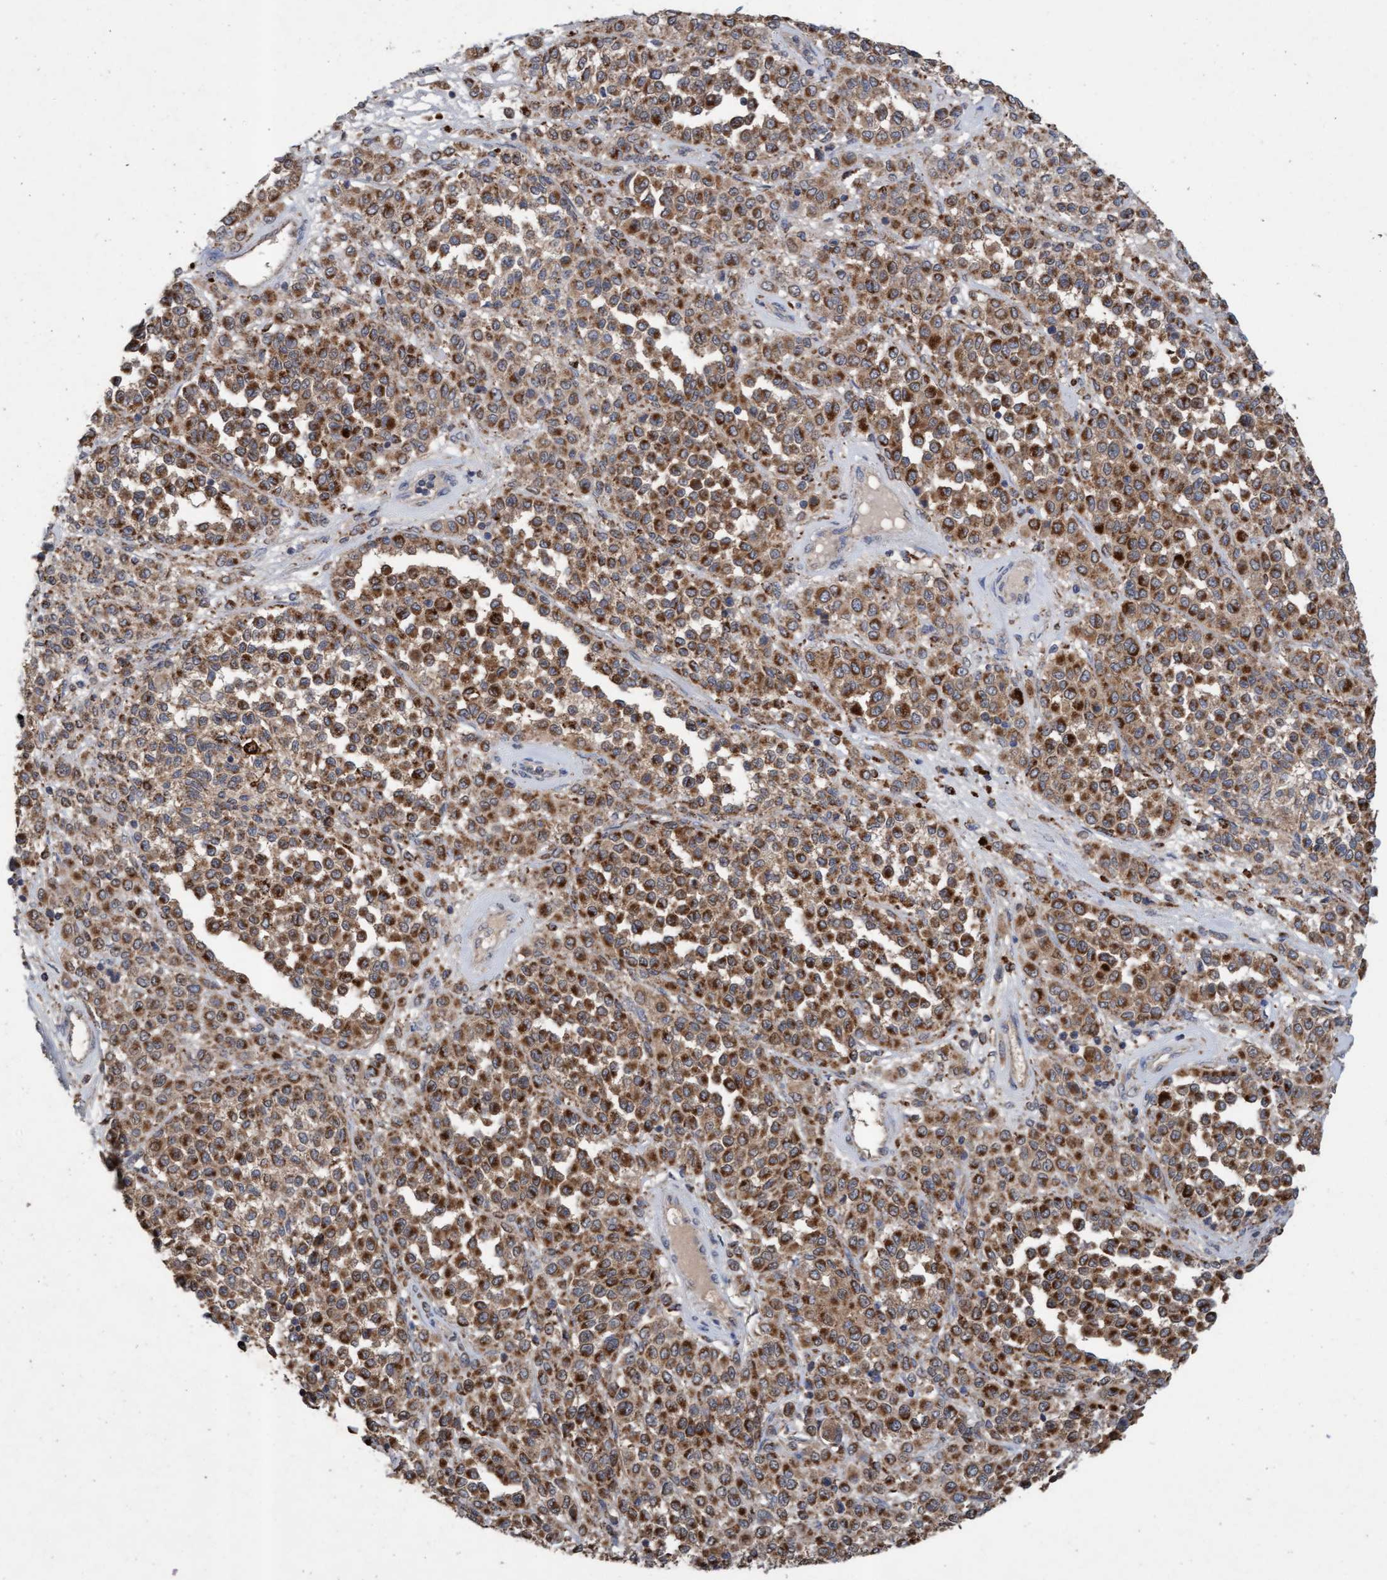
{"staining": {"intensity": "strong", "quantity": "25%-75%", "location": "cytoplasmic/membranous"}, "tissue": "melanoma", "cell_type": "Tumor cells", "image_type": "cancer", "snomed": [{"axis": "morphology", "description": "Malignant melanoma, Metastatic site"}, {"axis": "topography", "description": "Pancreas"}], "caption": "Melanoma was stained to show a protein in brown. There is high levels of strong cytoplasmic/membranous positivity in approximately 25%-75% of tumor cells.", "gene": "ATPAF2", "patient": {"sex": "female", "age": 30}}